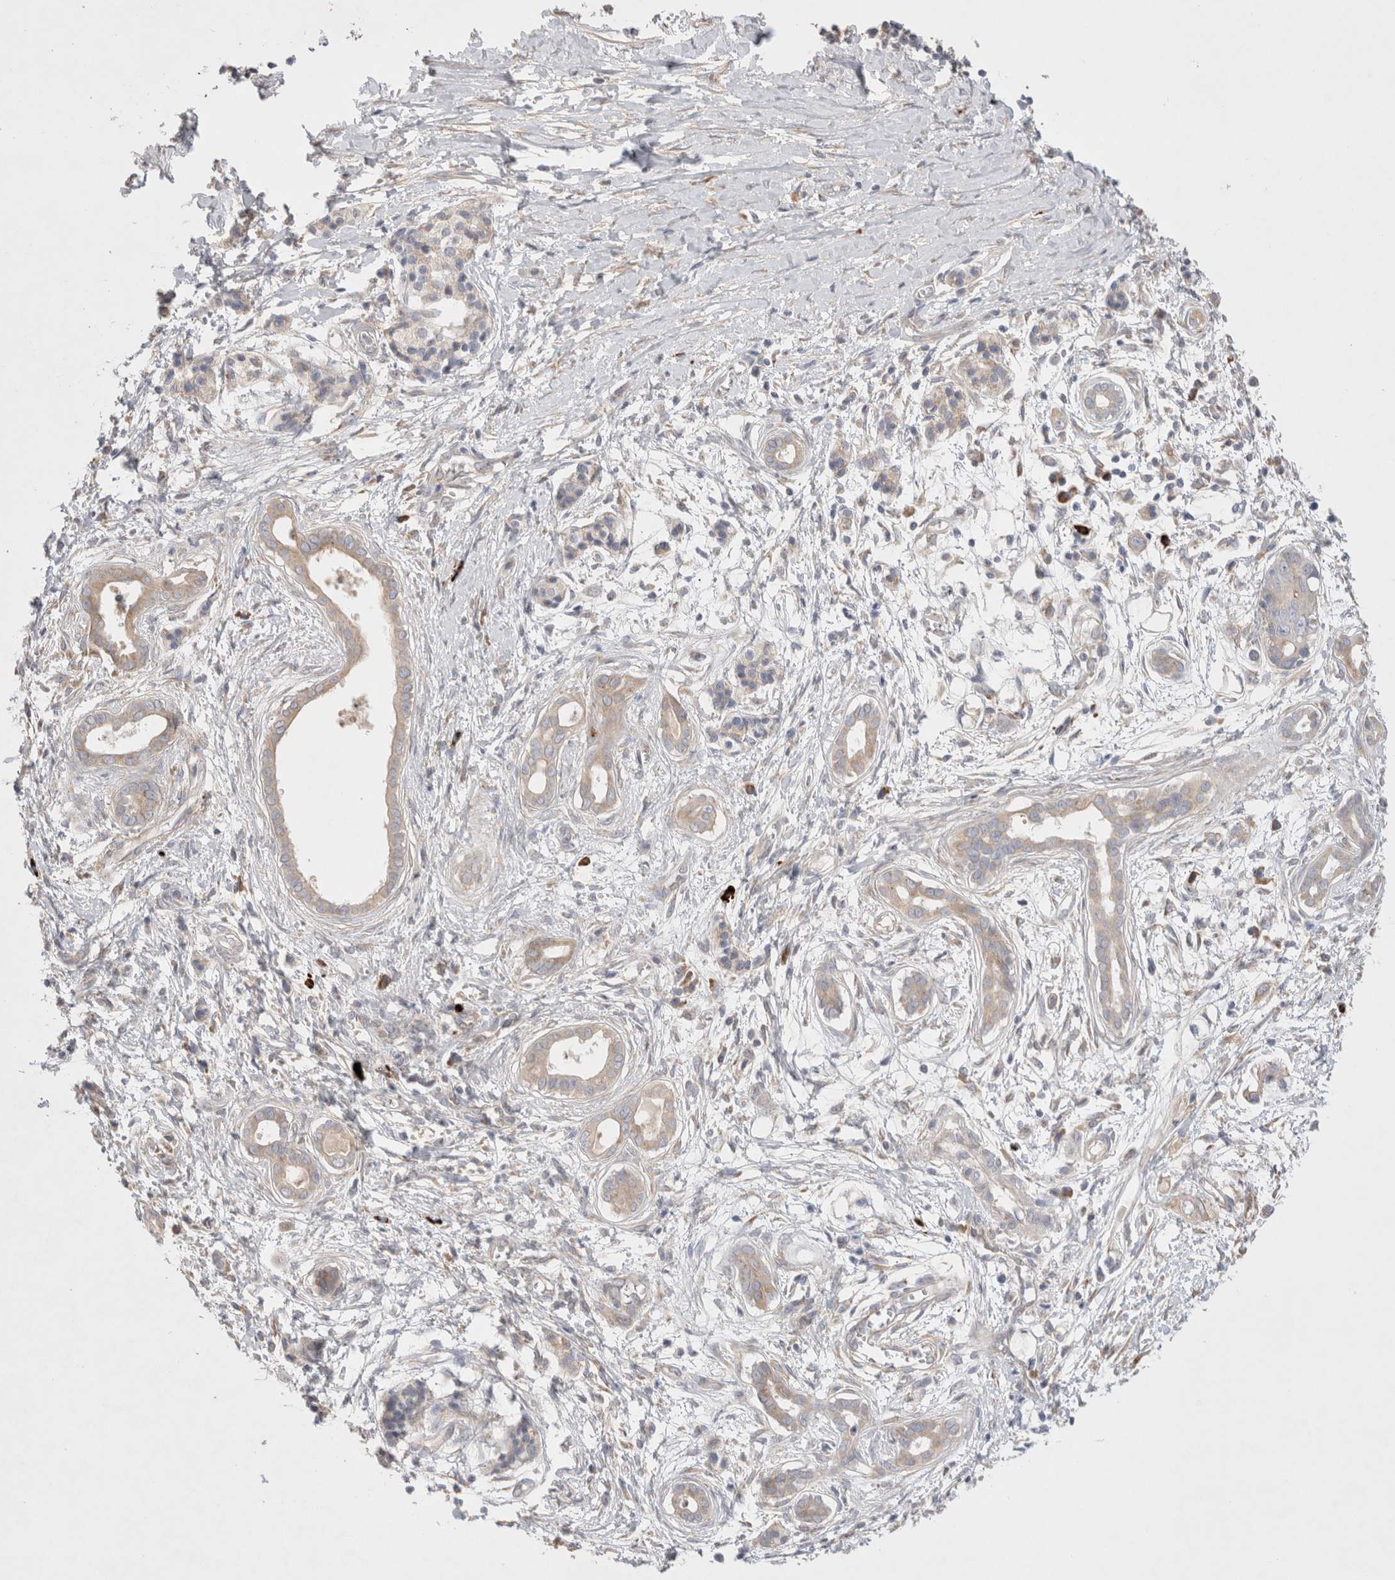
{"staining": {"intensity": "weak", "quantity": ">75%", "location": "cytoplasmic/membranous"}, "tissue": "pancreatic cancer", "cell_type": "Tumor cells", "image_type": "cancer", "snomed": [{"axis": "morphology", "description": "Adenocarcinoma, NOS"}, {"axis": "topography", "description": "Pancreas"}], "caption": "Protein staining demonstrates weak cytoplasmic/membranous positivity in about >75% of tumor cells in adenocarcinoma (pancreatic).", "gene": "TBC1D16", "patient": {"sex": "male", "age": 59}}